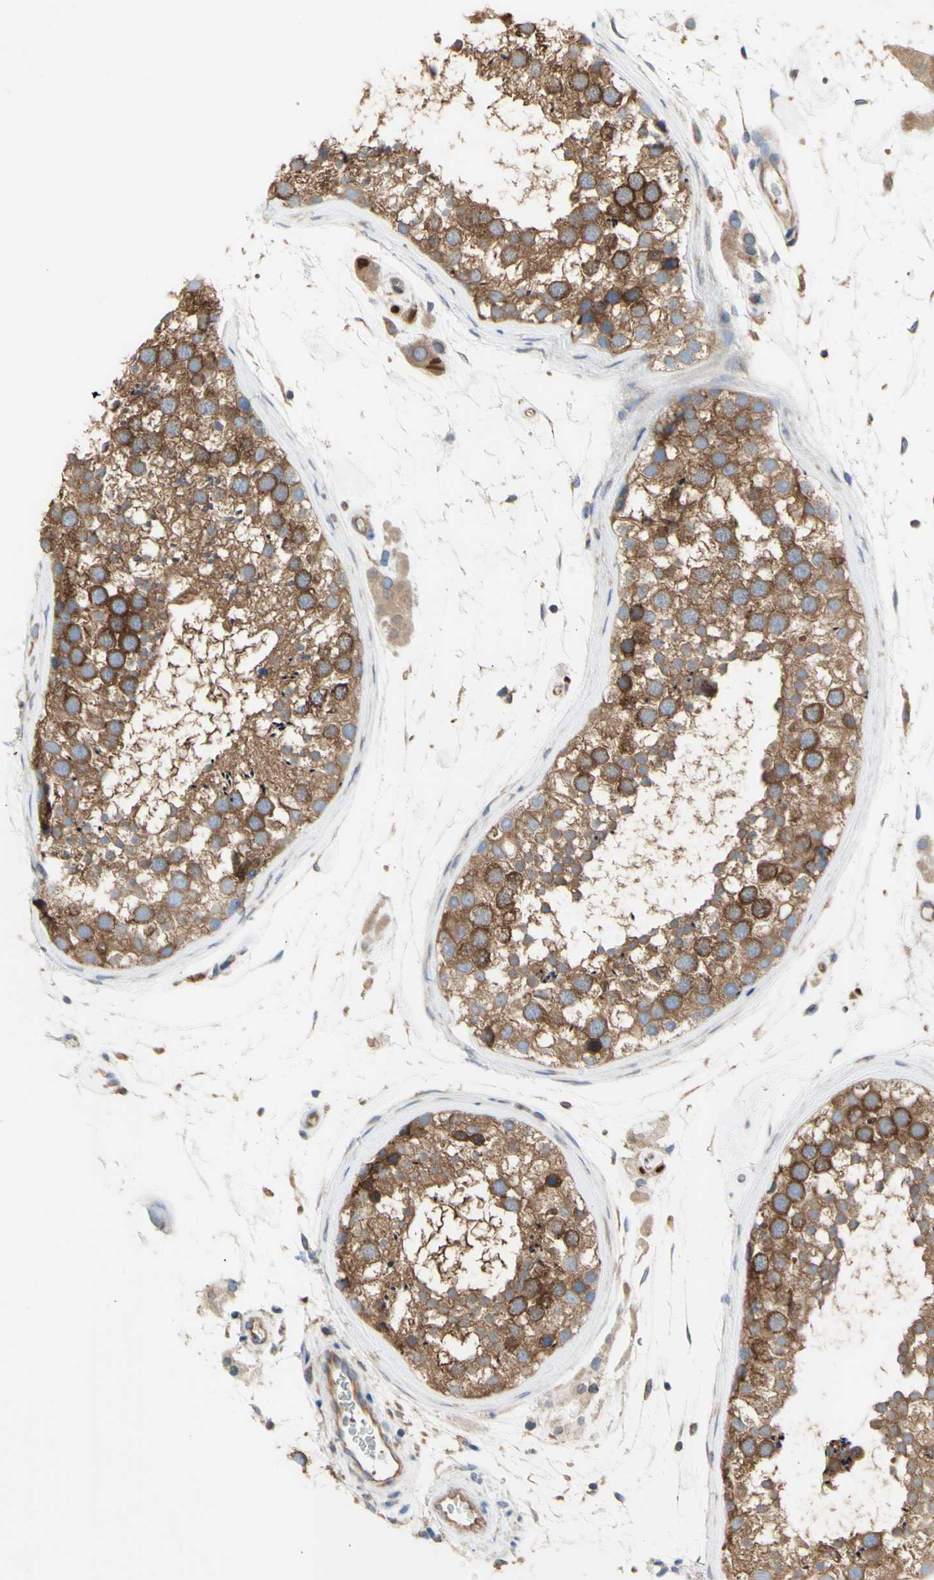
{"staining": {"intensity": "moderate", "quantity": ">75%", "location": "cytoplasmic/membranous"}, "tissue": "testis", "cell_type": "Cells in seminiferous ducts", "image_type": "normal", "snomed": [{"axis": "morphology", "description": "Normal tissue, NOS"}, {"axis": "topography", "description": "Testis"}], "caption": "Brown immunohistochemical staining in benign human testis displays moderate cytoplasmic/membranous staining in about >75% of cells in seminiferous ducts. (DAB (3,3'-diaminobenzidine) IHC with brightfield microscopy, high magnification).", "gene": "KLC1", "patient": {"sex": "male", "age": 46}}